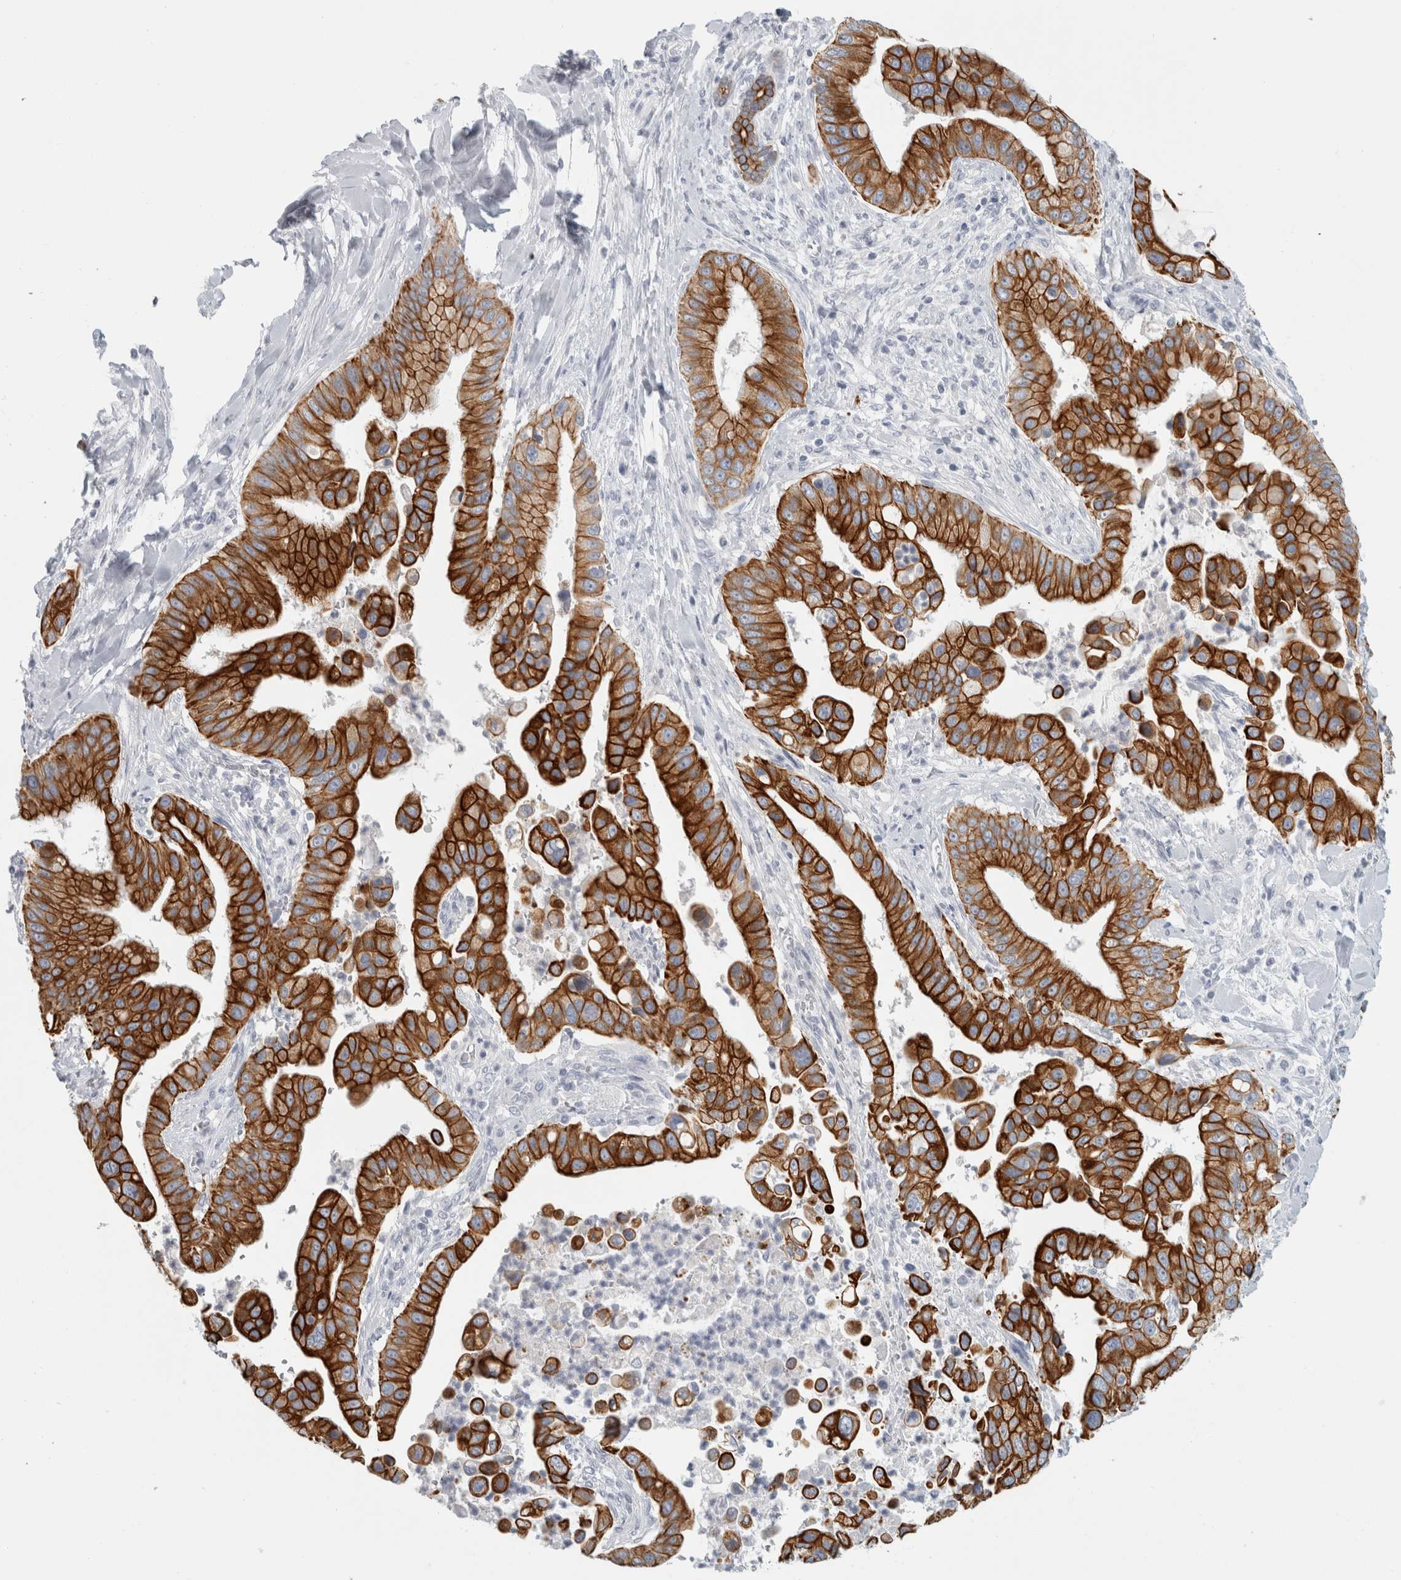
{"staining": {"intensity": "strong", "quantity": ">75%", "location": "cytoplasmic/membranous"}, "tissue": "liver cancer", "cell_type": "Tumor cells", "image_type": "cancer", "snomed": [{"axis": "morphology", "description": "Cholangiocarcinoma"}, {"axis": "topography", "description": "Liver"}], "caption": "Liver cancer stained for a protein demonstrates strong cytoplasmic/membranous positivity in tumor cells.", "gene": "SLC28A3", "patient": {"sex": "female", "age": 54}}